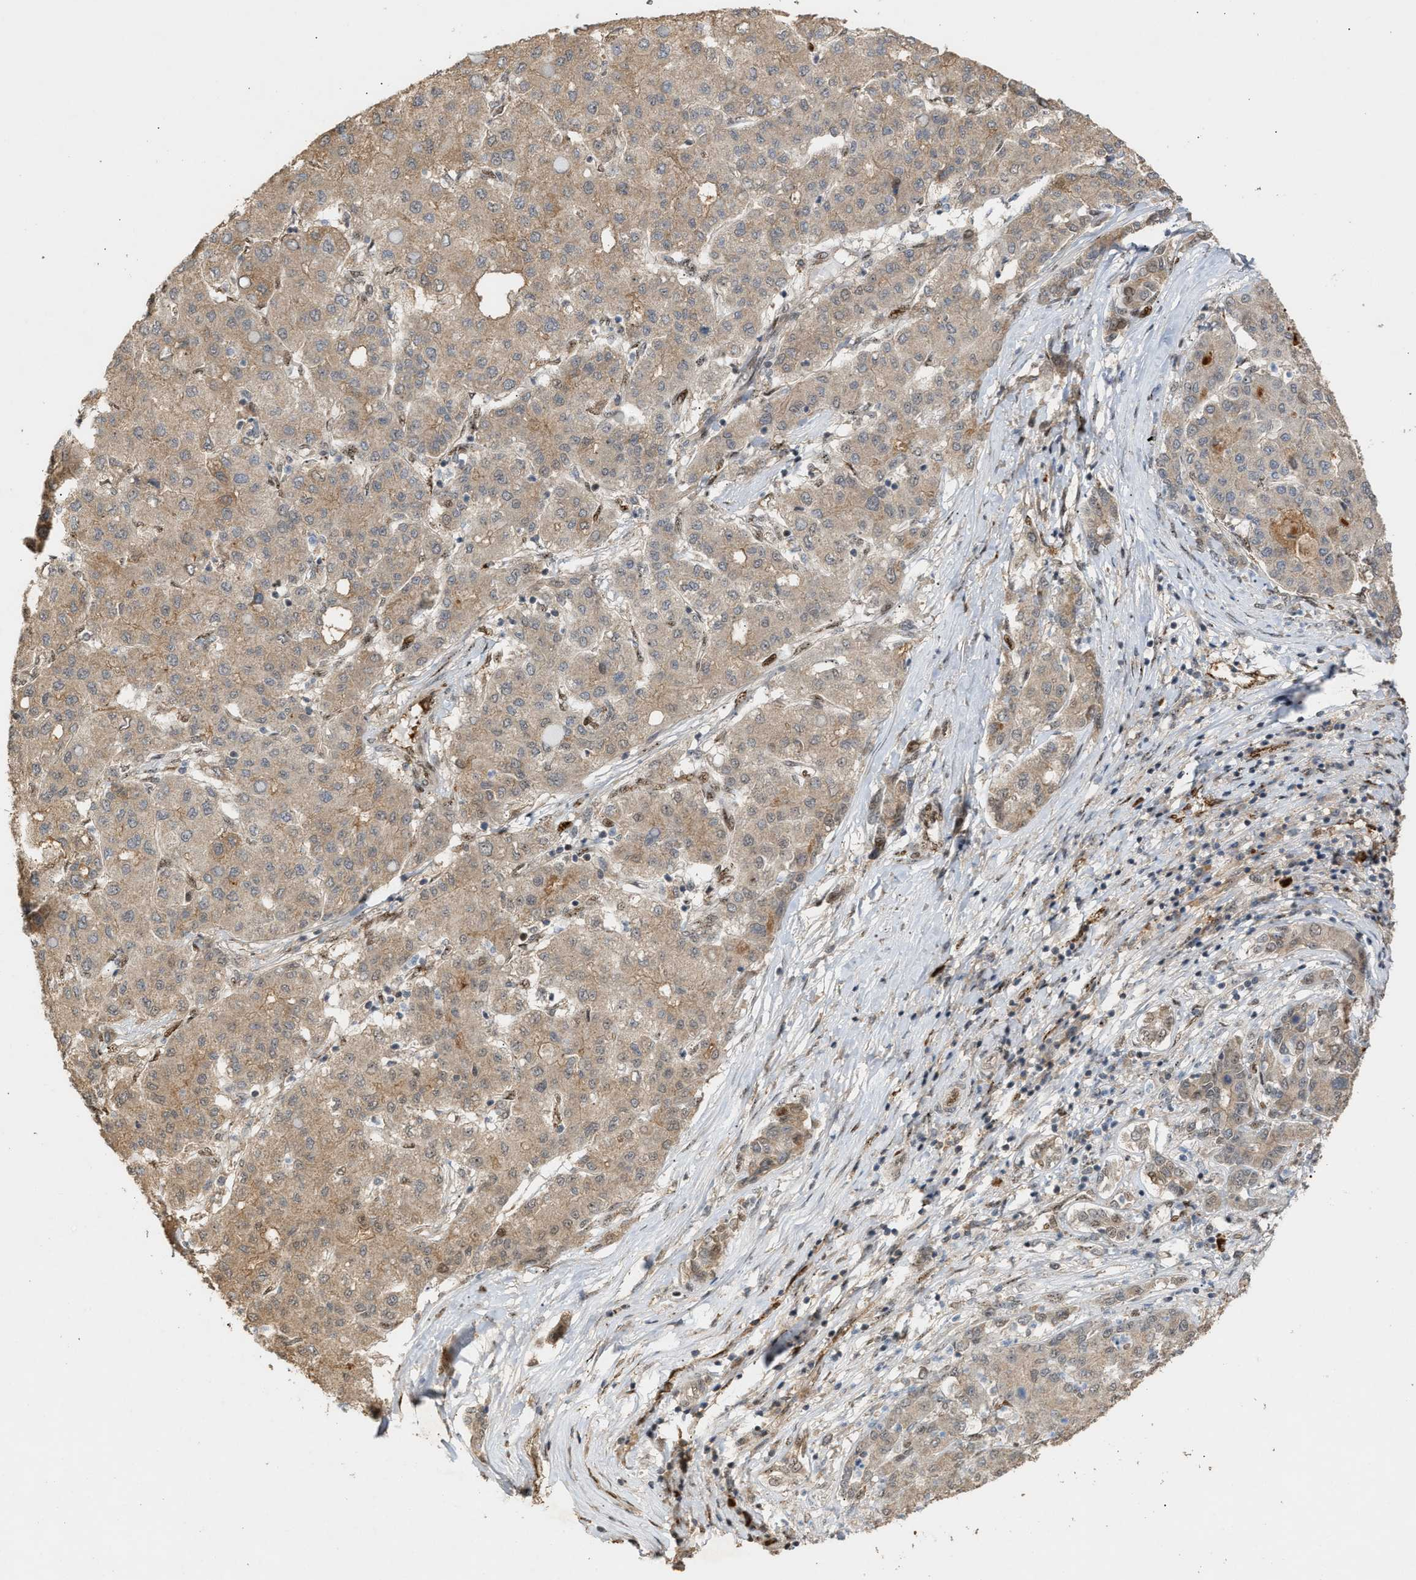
{"staining": {"intensity": "weak", "quantity": ">75%", "location": "cytoplasmic/membranous"}, "tissue": "liver cancer", "cell_type": "Tumor cells", "image_type": "cancer", "snomed": [{"axis": "morphology", "description": "Carcinoma, Hepatocellular, NOS"}, {"axis": "topography", "description": "Liver"}], "caption": "Immunohistochemical staining of liver hepatocellular carcinoma shows low levels of weak cytoplasmic/membranous protein expression in about >75% of tumor cells. (Stains: DAB in brown, nuclei in blue, Microscopy: brightfield microscopy at high magnification).", "gene": "ZFAND5", "patient": {"sex": "male", "age": 65}}